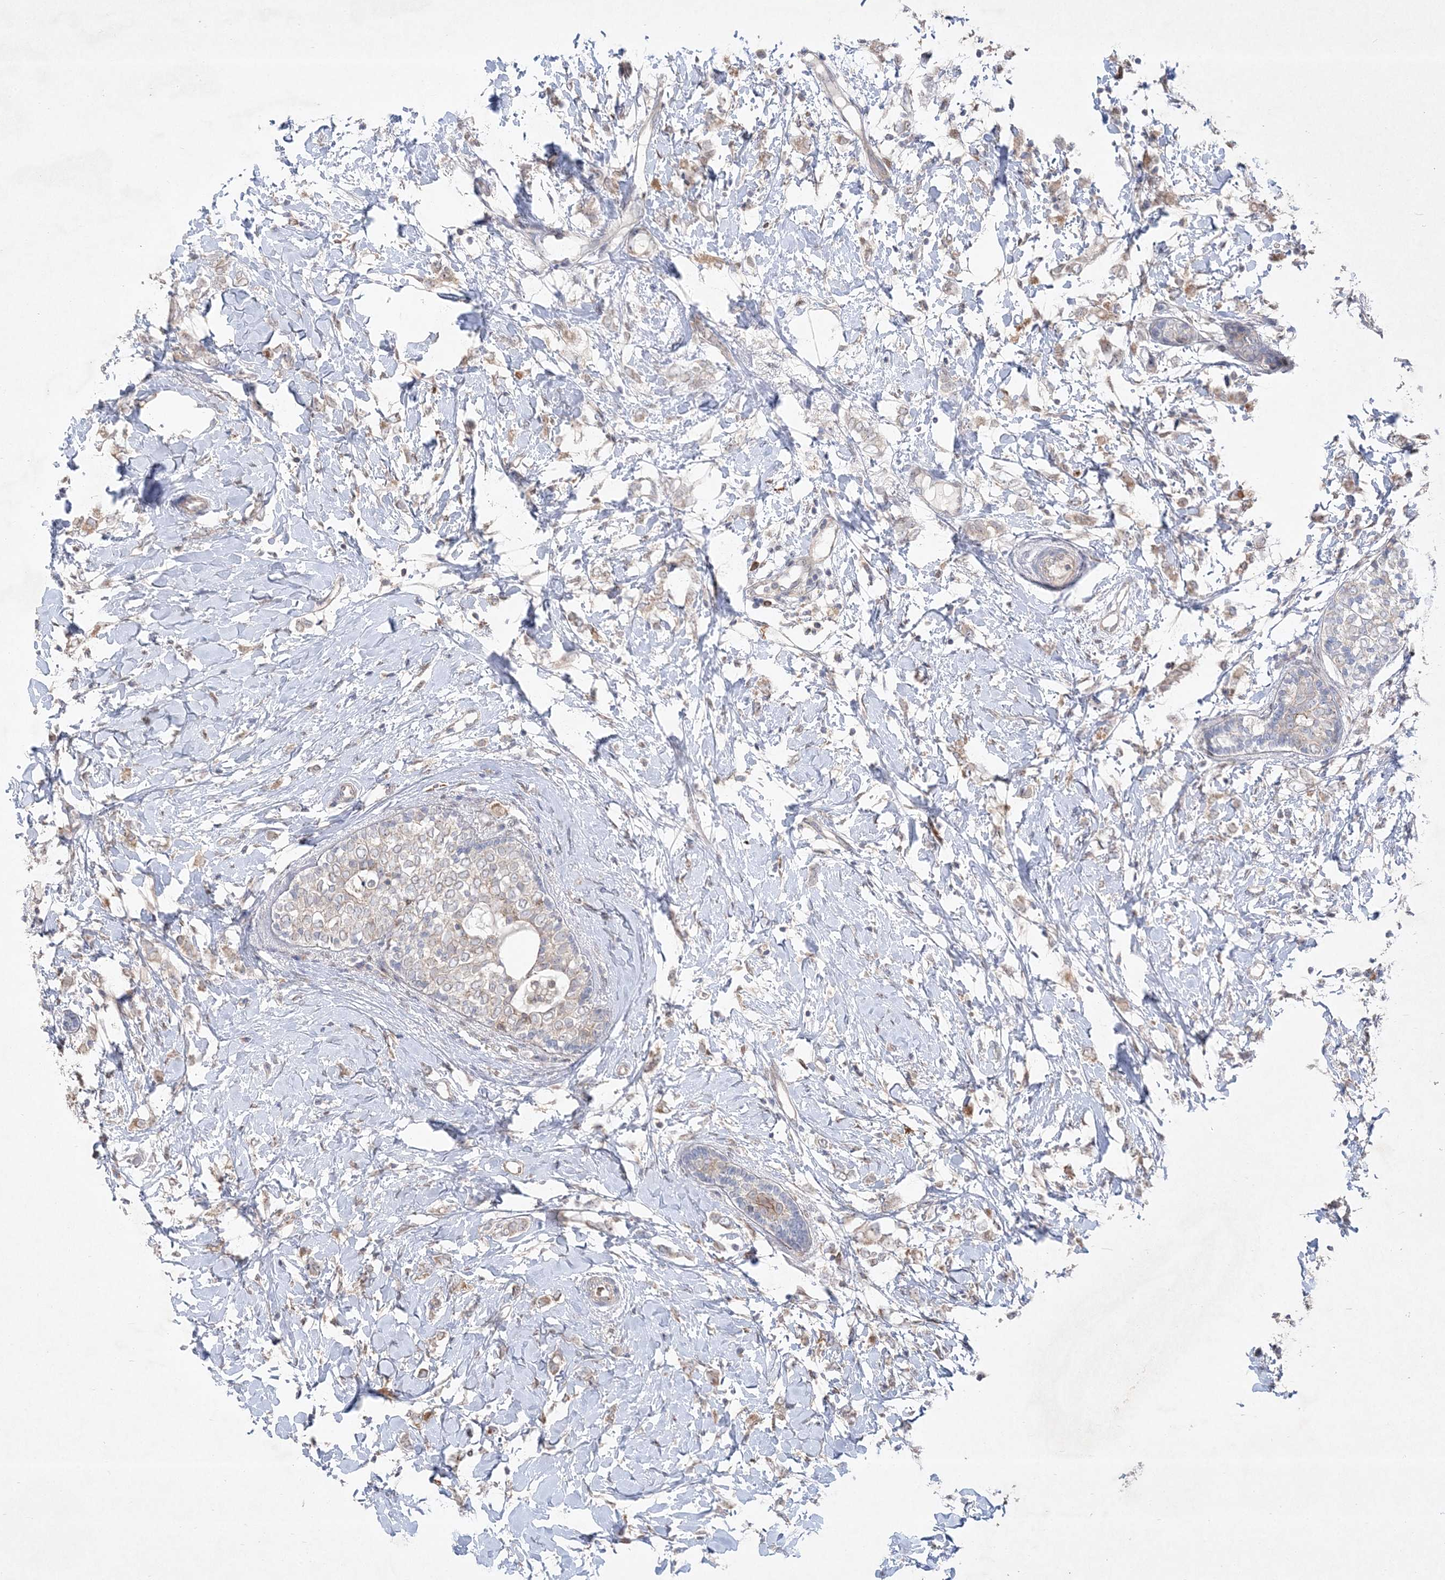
{"staining": {"intensity": "negative", "quantity": "none", "location": "none"}, "tissue": "breast cancer", "cell_type": "Tumor cells", "image_type": "cancer", "snomed": [{"axis": "morphology", "description": "Normal tissue, NOS"}, {"axis": "morphology", "description": "Lobular carcinoma"}, {"axis": "topography", "description": "Breast"}], "caption": "There is no significant staining in tumor cells of lobular carcinoma (breast). Brightfield microscopy of immunohistochemistry (IHC) stained with DAB (3,3'-diaminobenzidine) (brown) and hematoxylin (blue), captured at high magnification.", "gene": "CLNK", "patient": {"sex": "female", "age": 47}}